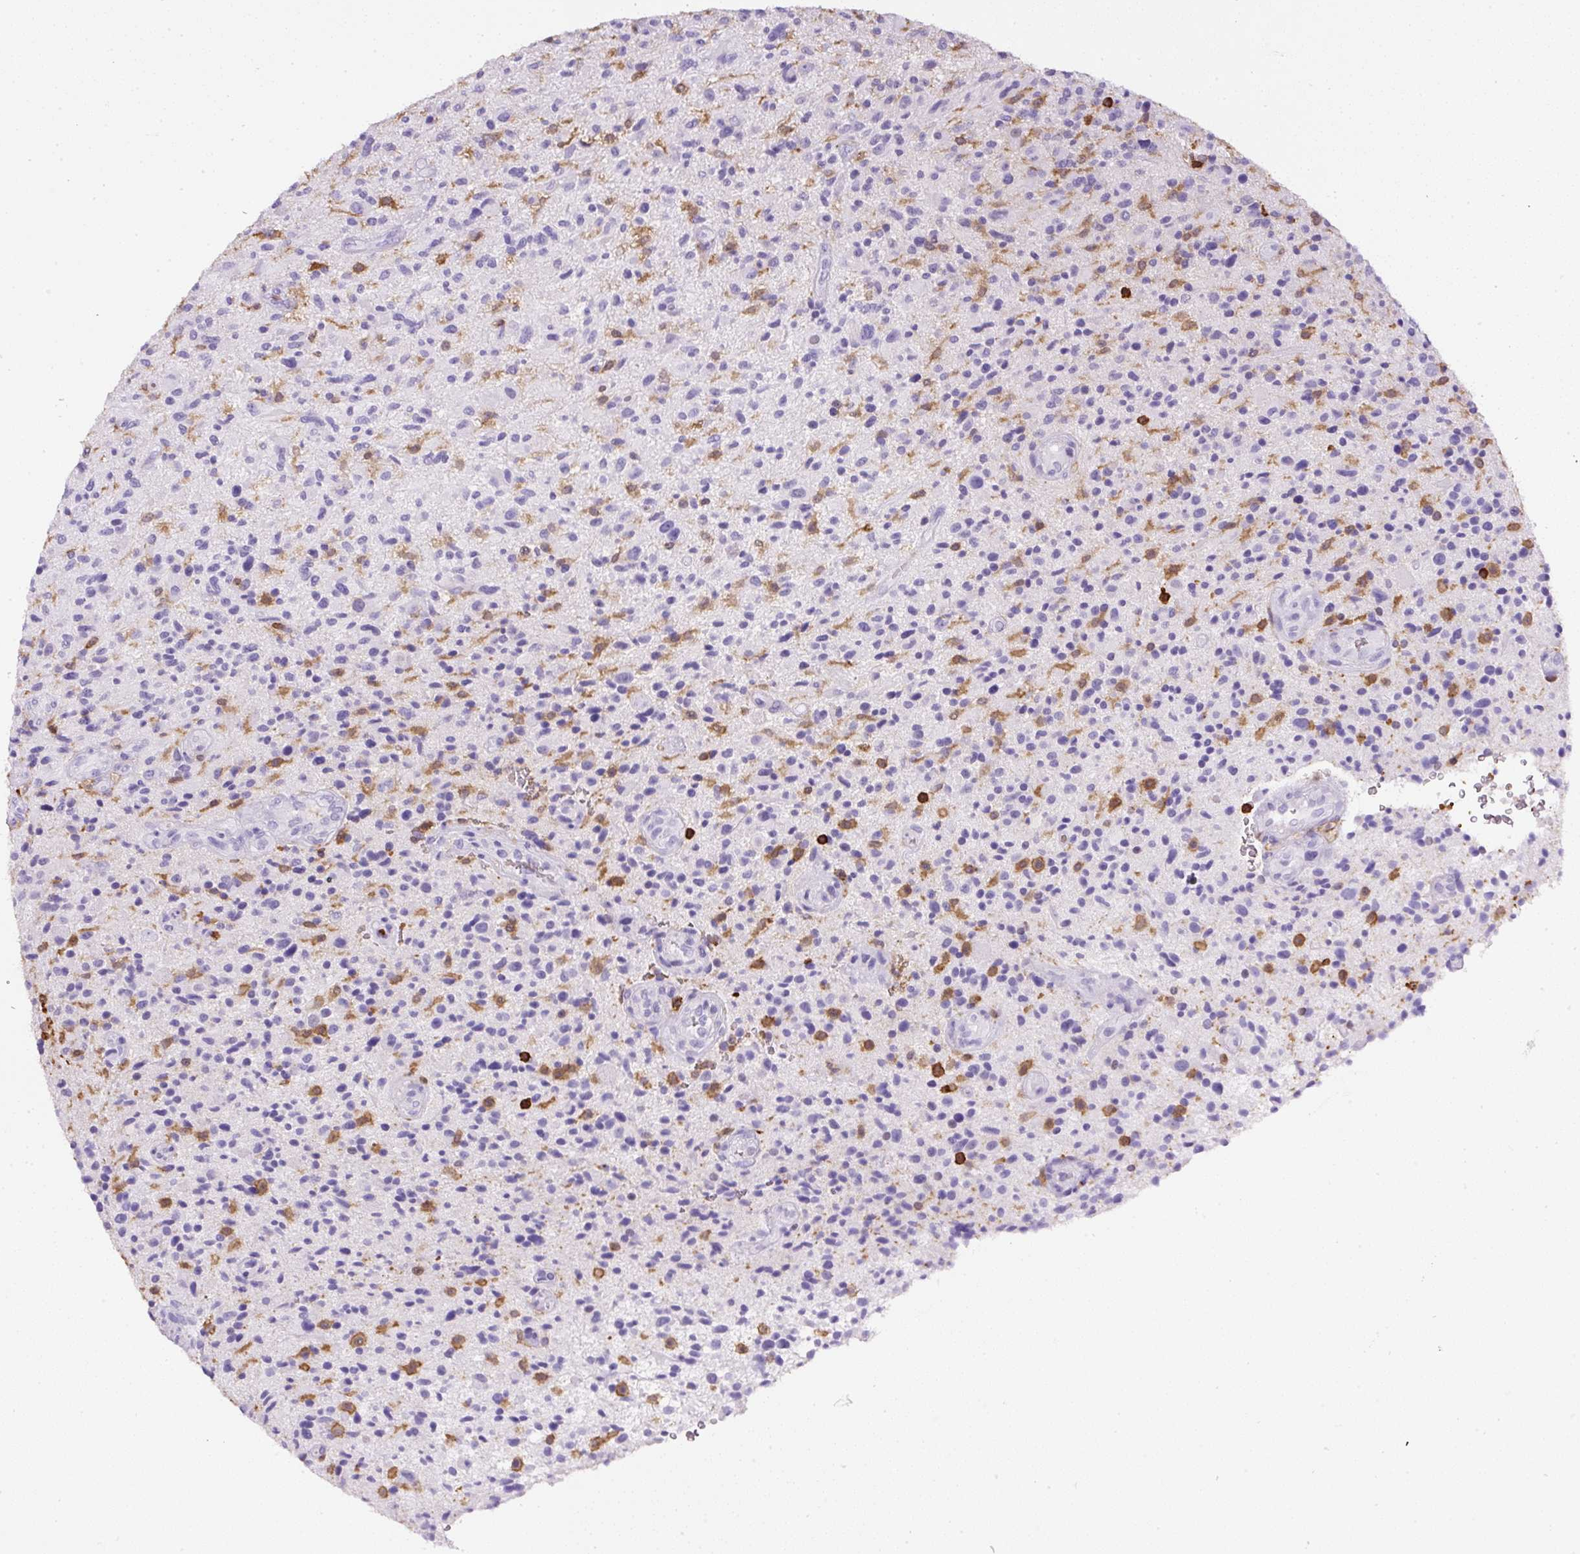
{"staining": {"intensity": "negative", "quantity": "none", "location": "none"}, "tissue": "glioma", "cell_type": "Tumor cells", "image_type": "cancer", "snomed": [{"axis": "morphology", "description": "Glioma, malignant, High grade"}, {"axis": "topography", "description": "Brain"}], "caption": "A histopathology image of malignant high-grade glioma stained for a protein demonstrates no brown staining in tumor cells. (DAB (3,3'-diaminobenzidine) immunohistochemistry (IHC), high magnification).", "gene": "FAM228B", "patient": {"sex": "male", "age": 47}}